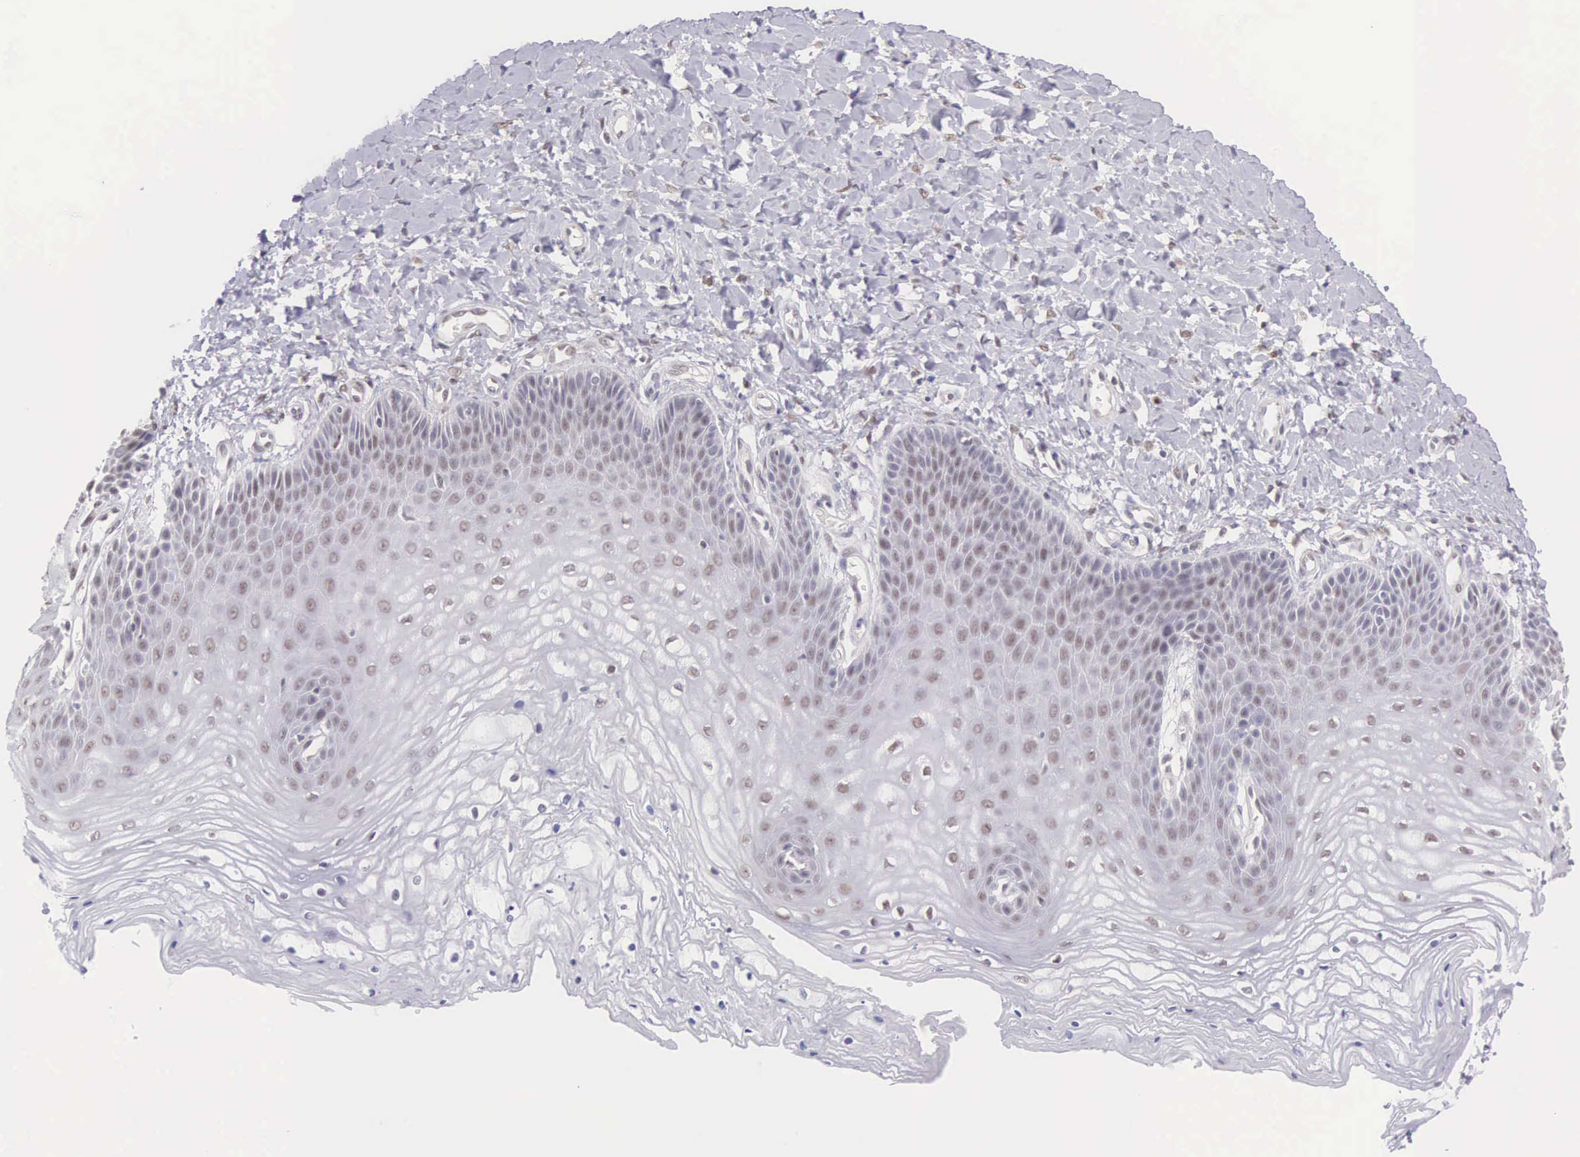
{"staining": {"intensity": "weak", "quantity": "25%-75%", "location": "nuclear"}, "tissue": "vagina", "cell_type": "Squamous epithelial cells", "image_type": "normal", "snomed": [{"axis": "morphology", "description": "Normal tissue, NOS"}, {"axis": "topography", "description": "Vagina"}], "caption": "Weak nuclear positivity for a protein is seen in about 25%-75% of squamous epithelial cells of benign vagina using immunohistochemistry (IHC).", "gene": "CCDC117", "patient": {"sex": "female", "age": 68}}